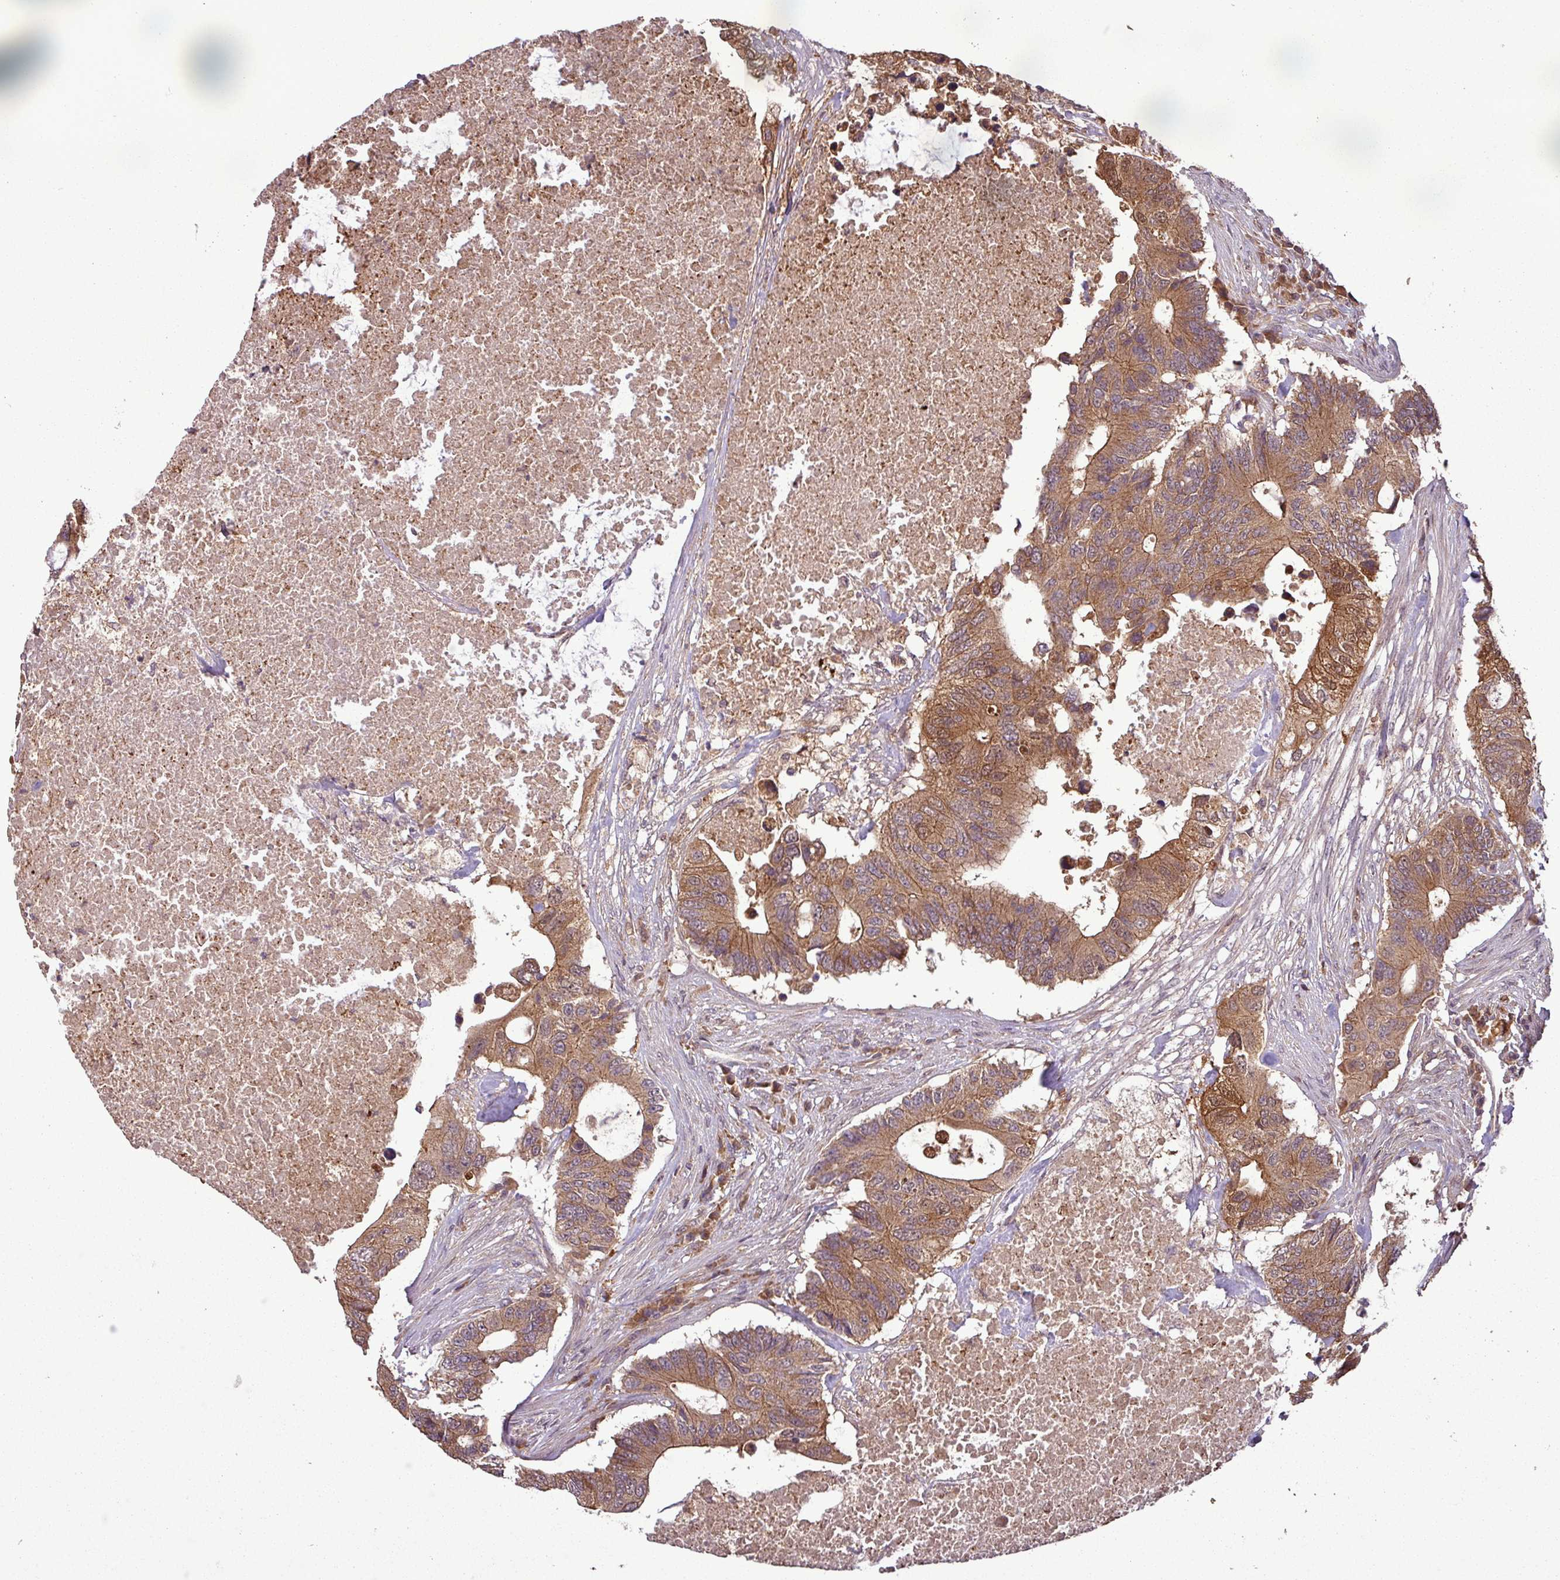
{"staining": {"intensity": "moderate", "quantity": ">75%", "location": "cytoplasmic/membranous"}, "tissue": "colorectal cancer", "cell_type": "Tumor cells", "image_type": "cancer", "snomed": [{"axis": "morphology", "description": "Adenocarcinoma, NOS"}, {"axis": "topography", "description": "Colon"}], "caption": "Adenocarcinoma (colorectal) stained with DAB immunohistochemistry displays medium levels of moderate cytoplasmic/membranous staining in approximately >75% of tumor cells.", "gene": "NT5C3A", "patient": {"sex": "male", "age": 71}}